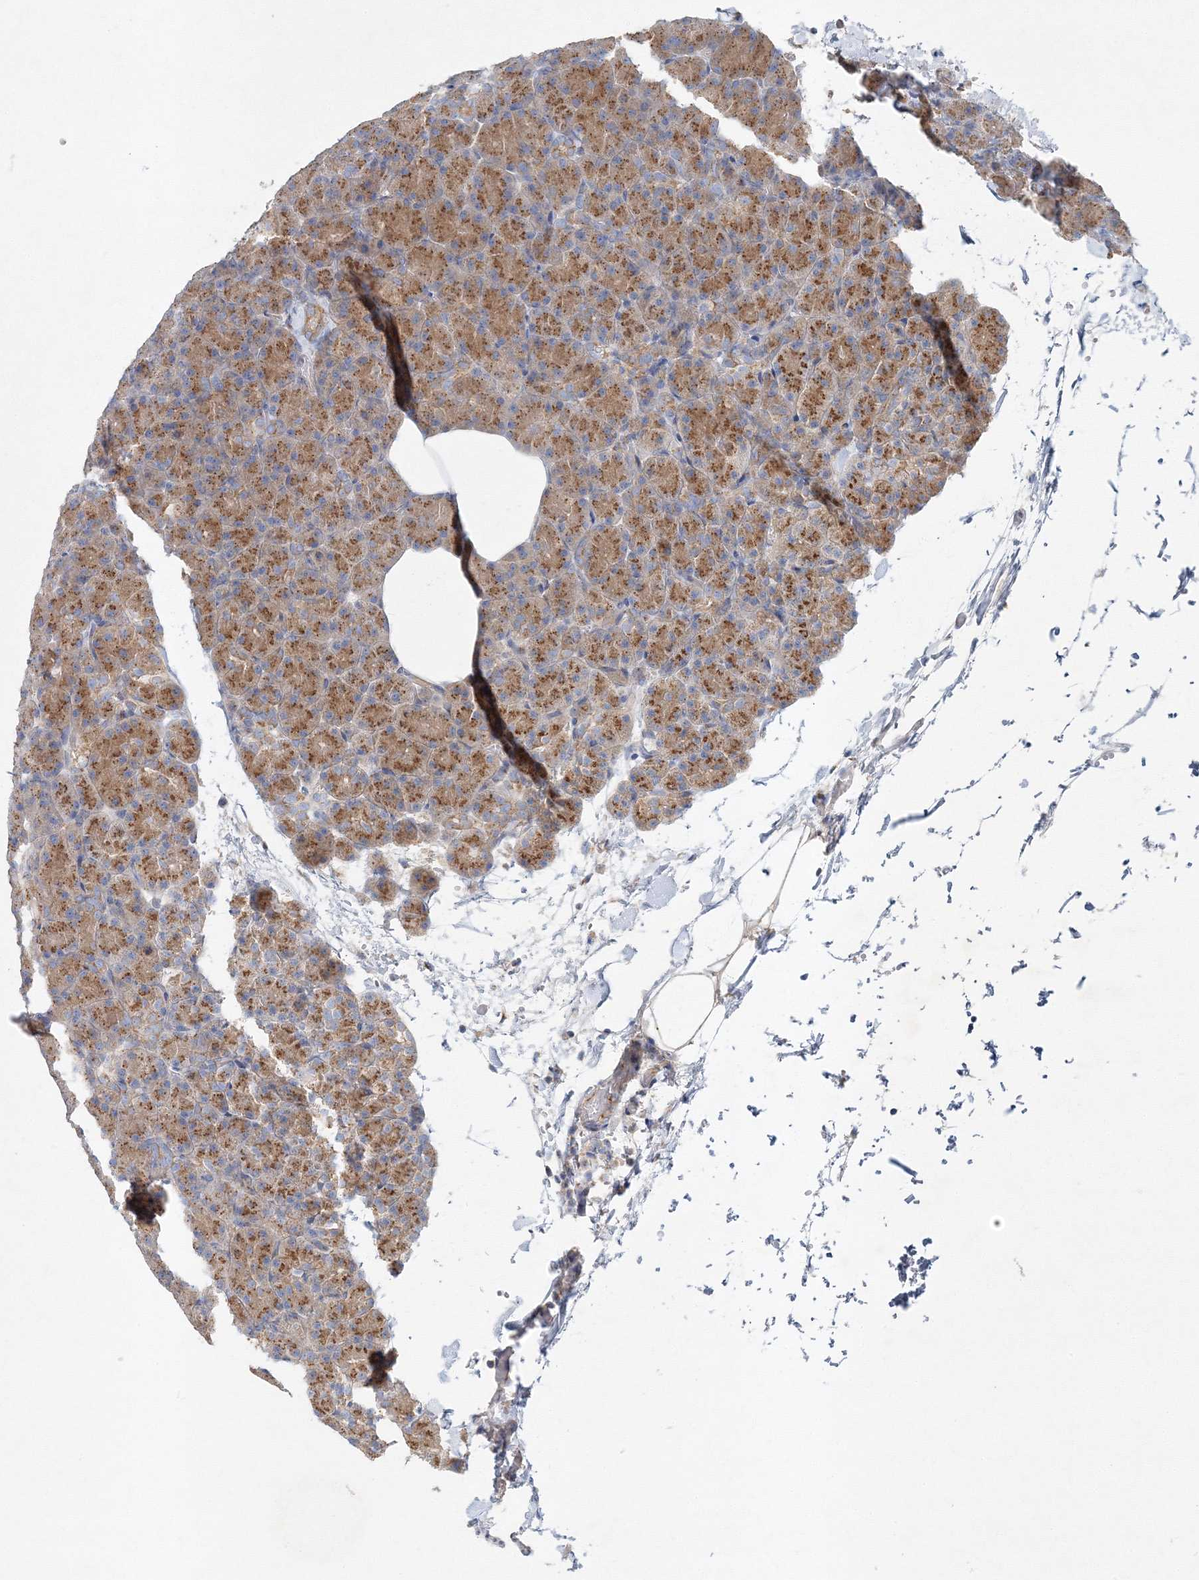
{"staining": {"intensity": "moderate", "quantity": ">75%", "location": "cytoplasmic/membranous"}, "tissue": "pancreas", "cell_type": "Exocrine glandular cells", "image_type": "normal", "snomed": [{"axis": "morphology", "description": "Normal tissue, NOS"}, {"axis": "topography", "description": "Pancreas"}], "caption": "This image exhibits immunohistochemistry (IHC) staining of unremarkable human pancreas, with medium moderate cytoplasmic/membranous positivity in about >75% of exocrine glandular cells.", "gene": "SEC23IP", "patient": {"sex": "female", "age": 43}}